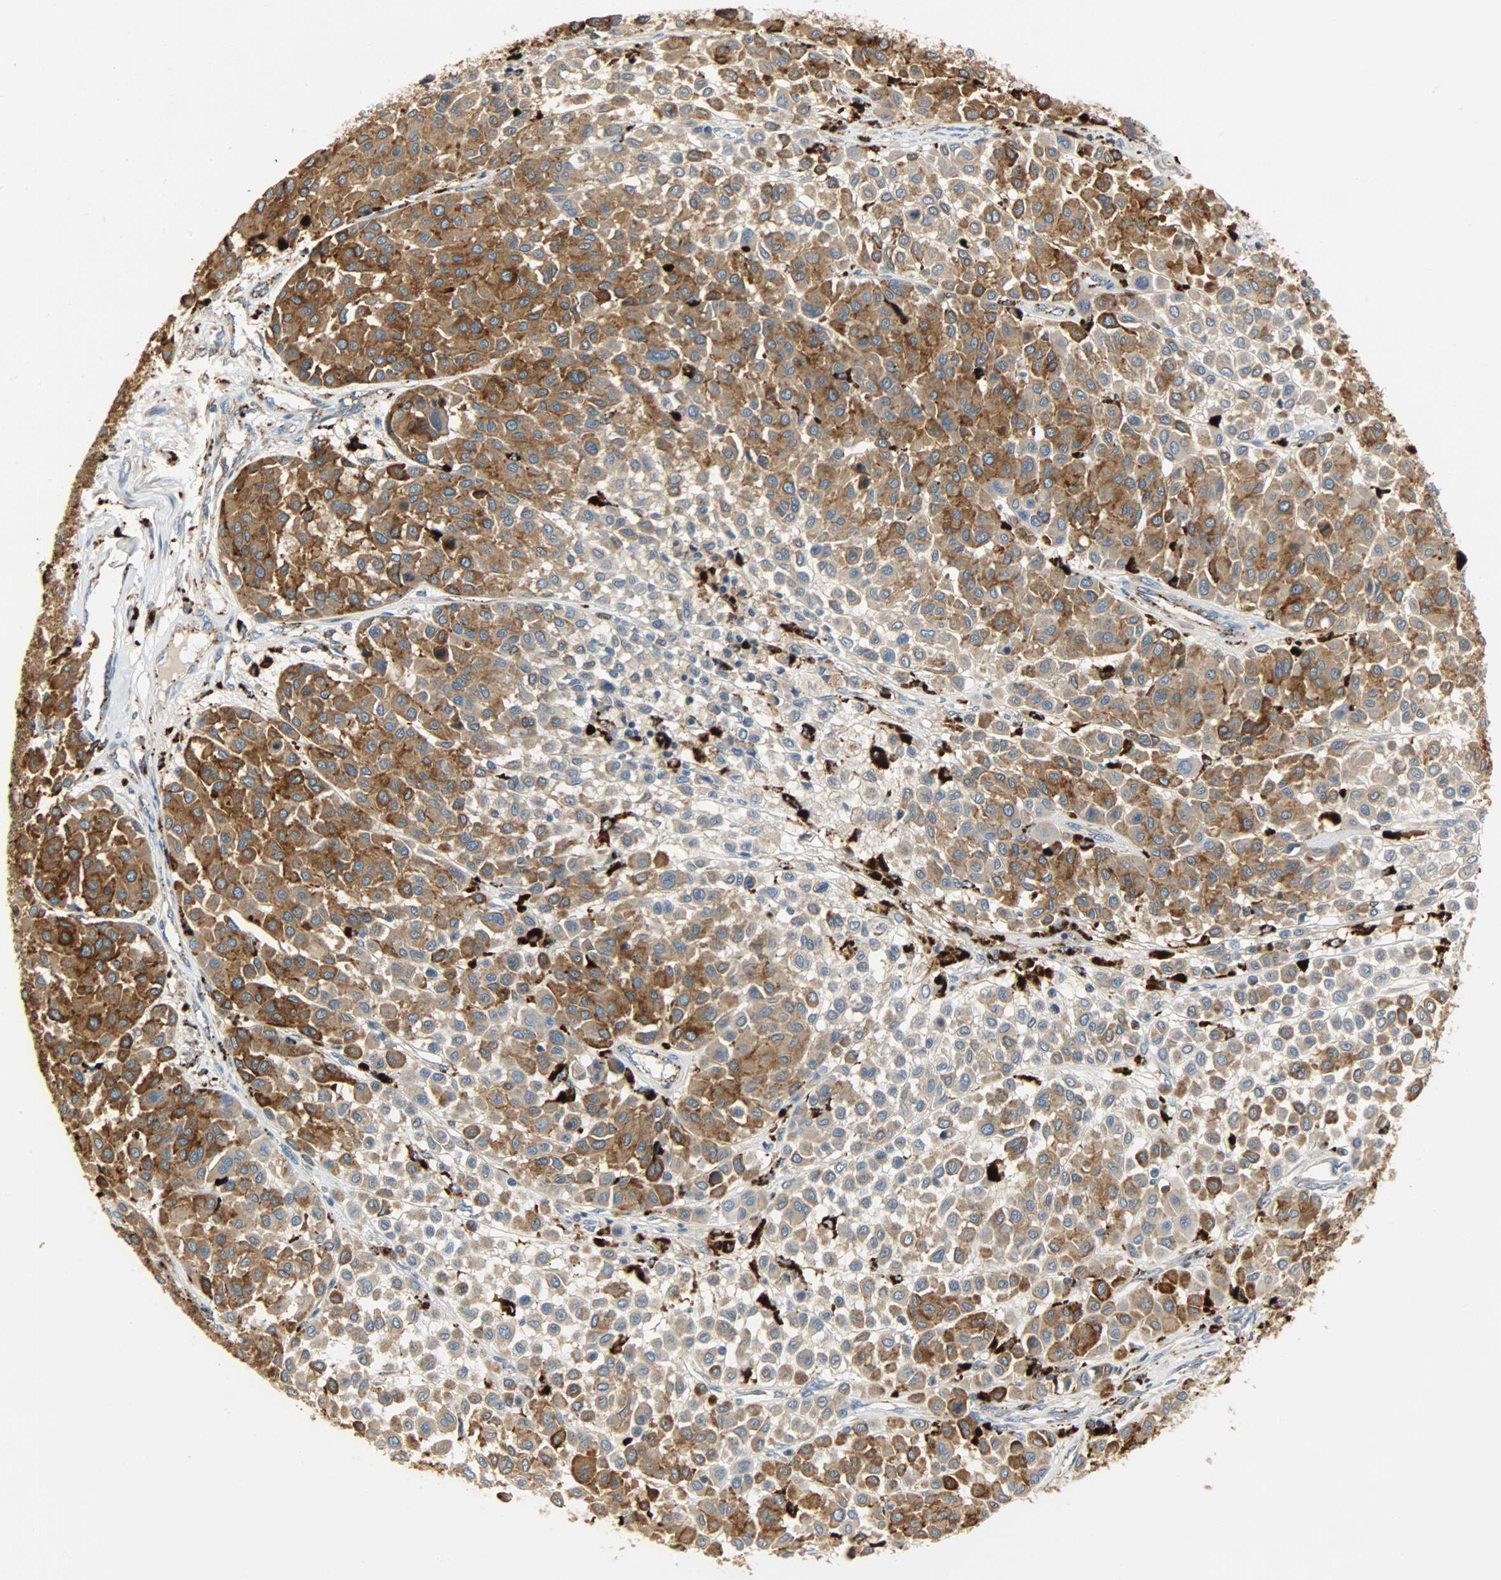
{"staining": {"intensity": "moderate", "quantity": ">75%", "location": "cytoplasmic/membranous"}, "tissue": "melanoma", "cell_type": "Tumor cells", "image_type": "cancer", "snomed": [{"axis": "morphology", "description": "Malignant melanoma, Metastatic site"}, {"axis": "topography", "description": "Soft tissue"}], "caption": "Immunohistochemical staining of human melanoma shows moderate cytoplasmic/membranous protein positivity in about >75% of tumor cells.", "gene": "ASAH1", "patient": {"sex": "male", "age": 41}}